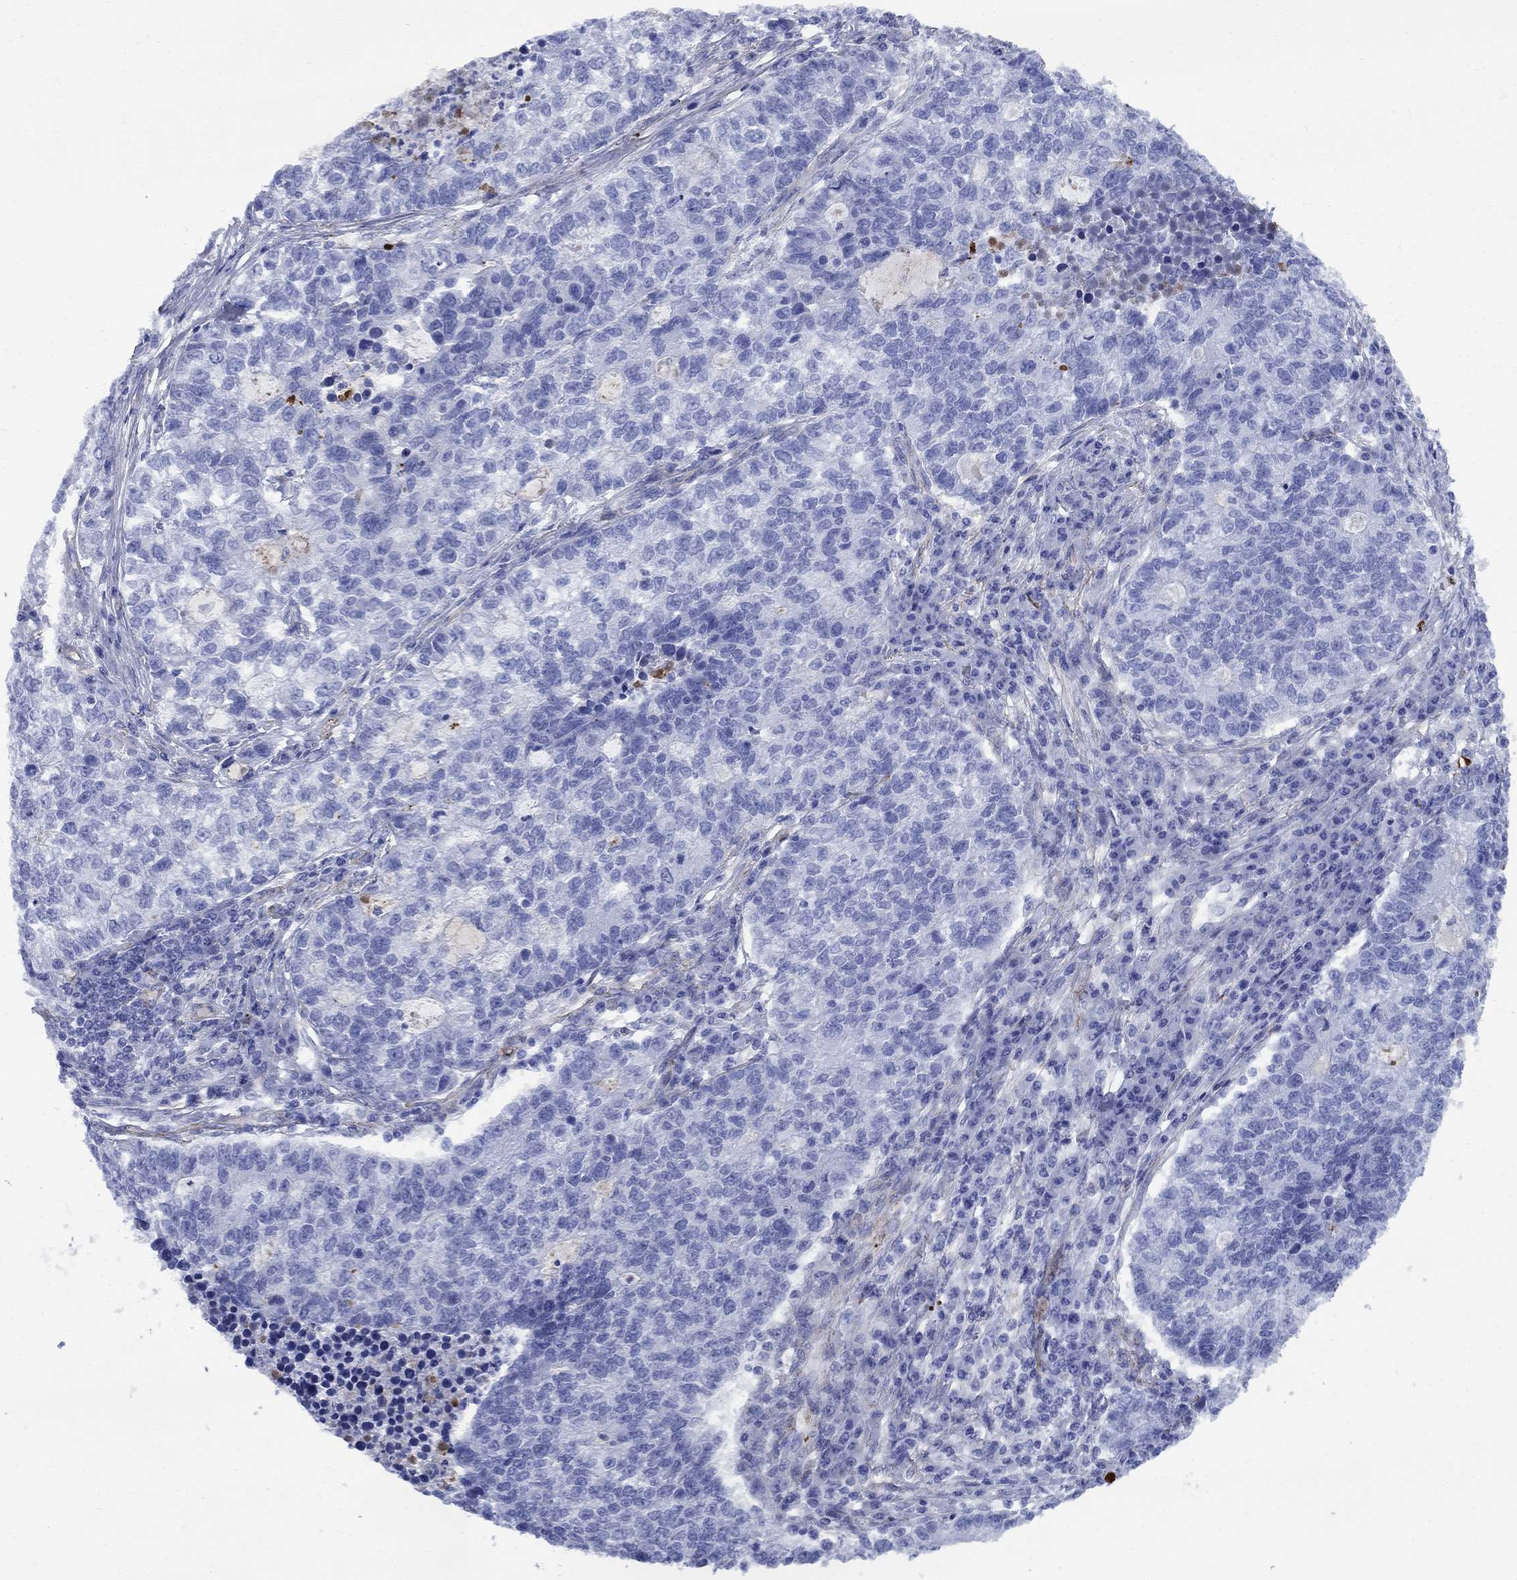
{"staining": {"intensity": "negative", "quantity": "none", "location": "none"}, "tissue": "lung cancer", "cell_type": "Tumor cells", "image_type": "cancer", "snomed": [{"axis": "morphology", "description": "Adenocarcinoma, NOS"}, {"axis": "topography", "description": "Lung"}], "caption": "An IHC photomicrograph of lung cancer is shown. There is no staining in tumor cells of lung cancer.", "gene": "VTN", "patient": {"sex": "male", "age": 57}}